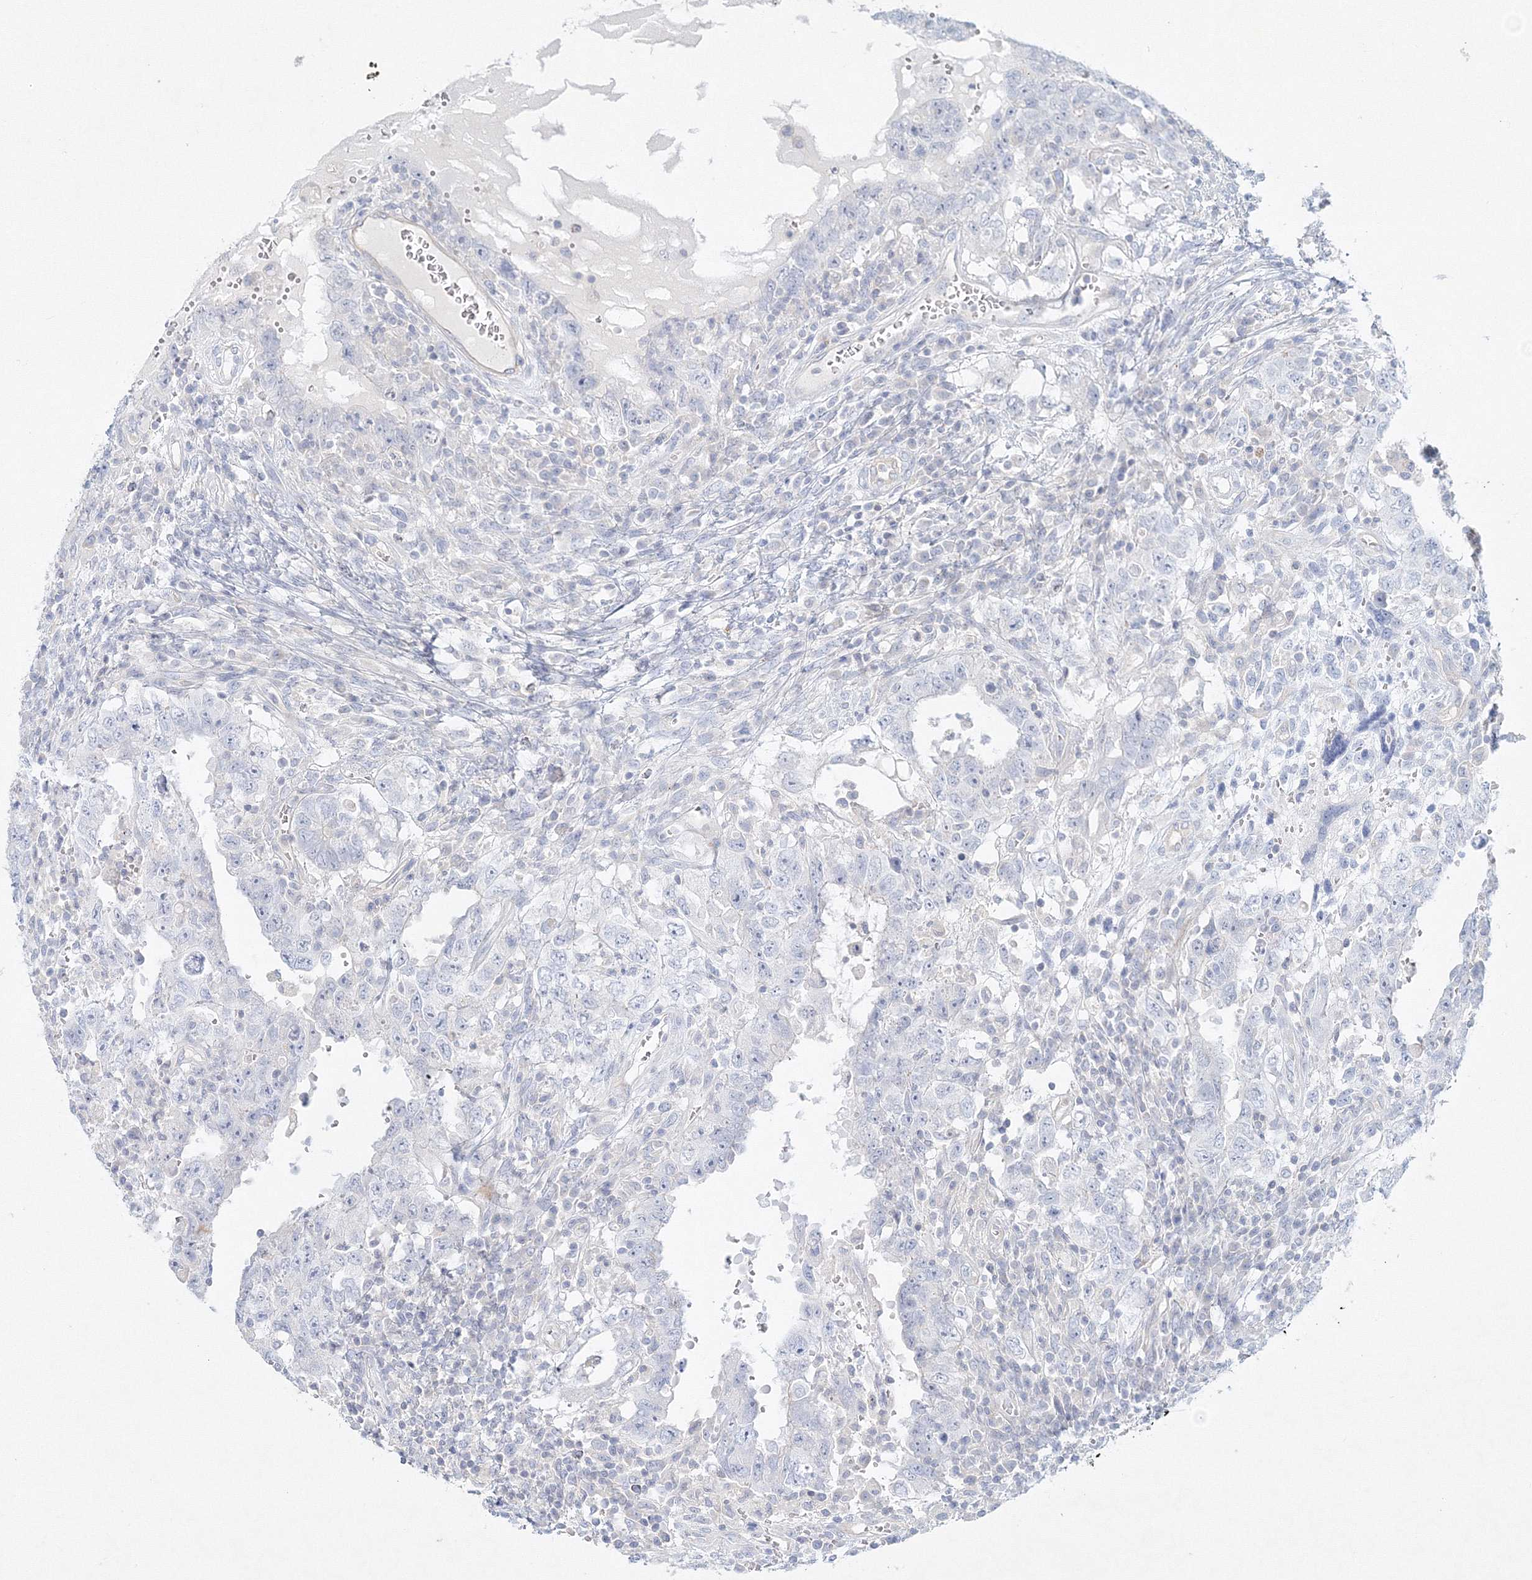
{"staining": {"intensity": "negative", "quantity": "none", "location": "none"}, "tissue": "testis cancer", "cell_type": "Tumor cells", "image_type": "cancer", "snomed": [{"axis": "morphology", "description": "Carcinoma, Embryonal, NOS"}, {"axis": "topography", "description": "Testis"}], "caption": "Tumor cells show no significant expression in testis embryonal carcinoma.", "gene": "DNAH1", "patient": {"sex": "male", "age": 26}}